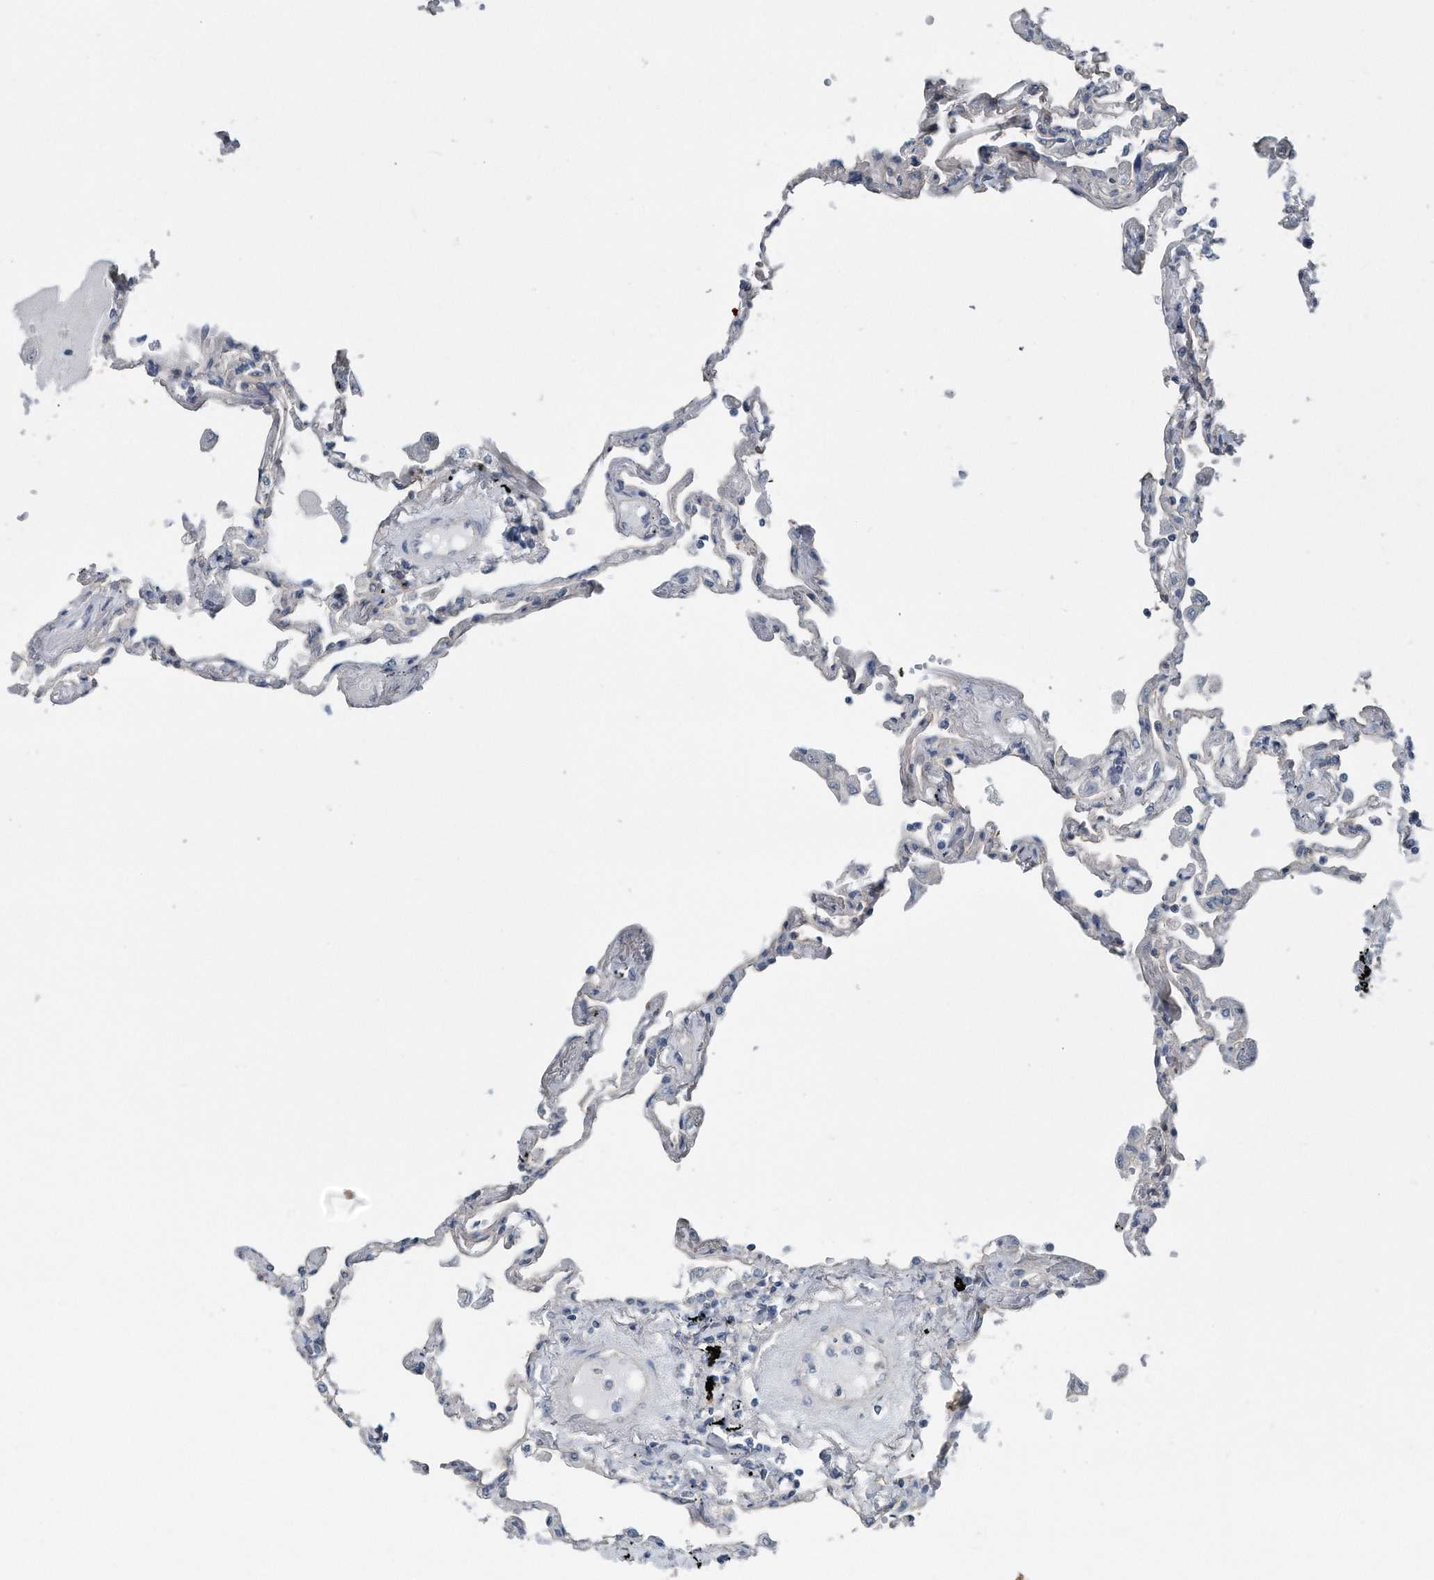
{"staining": {"intensity": "negative", "quantity": "none", "location": "none"}, "tissue": "lung", "cell_type": "Alveolar cells", "image_type": "normal", "snomed": [{"axis": "morphology", "description": "Normal tissue, NOS"}, {"axis": "topography", "description": "Lung"}], "caption": "Immunohistochemistry (IHC) image of benign lung: lung stained with DAB (3,3'-diaminobenzidine) reveals no significant protein expression in alveolar cells.", "gene": "YRDC", "patient": {"sex": "female", "age": 67}}